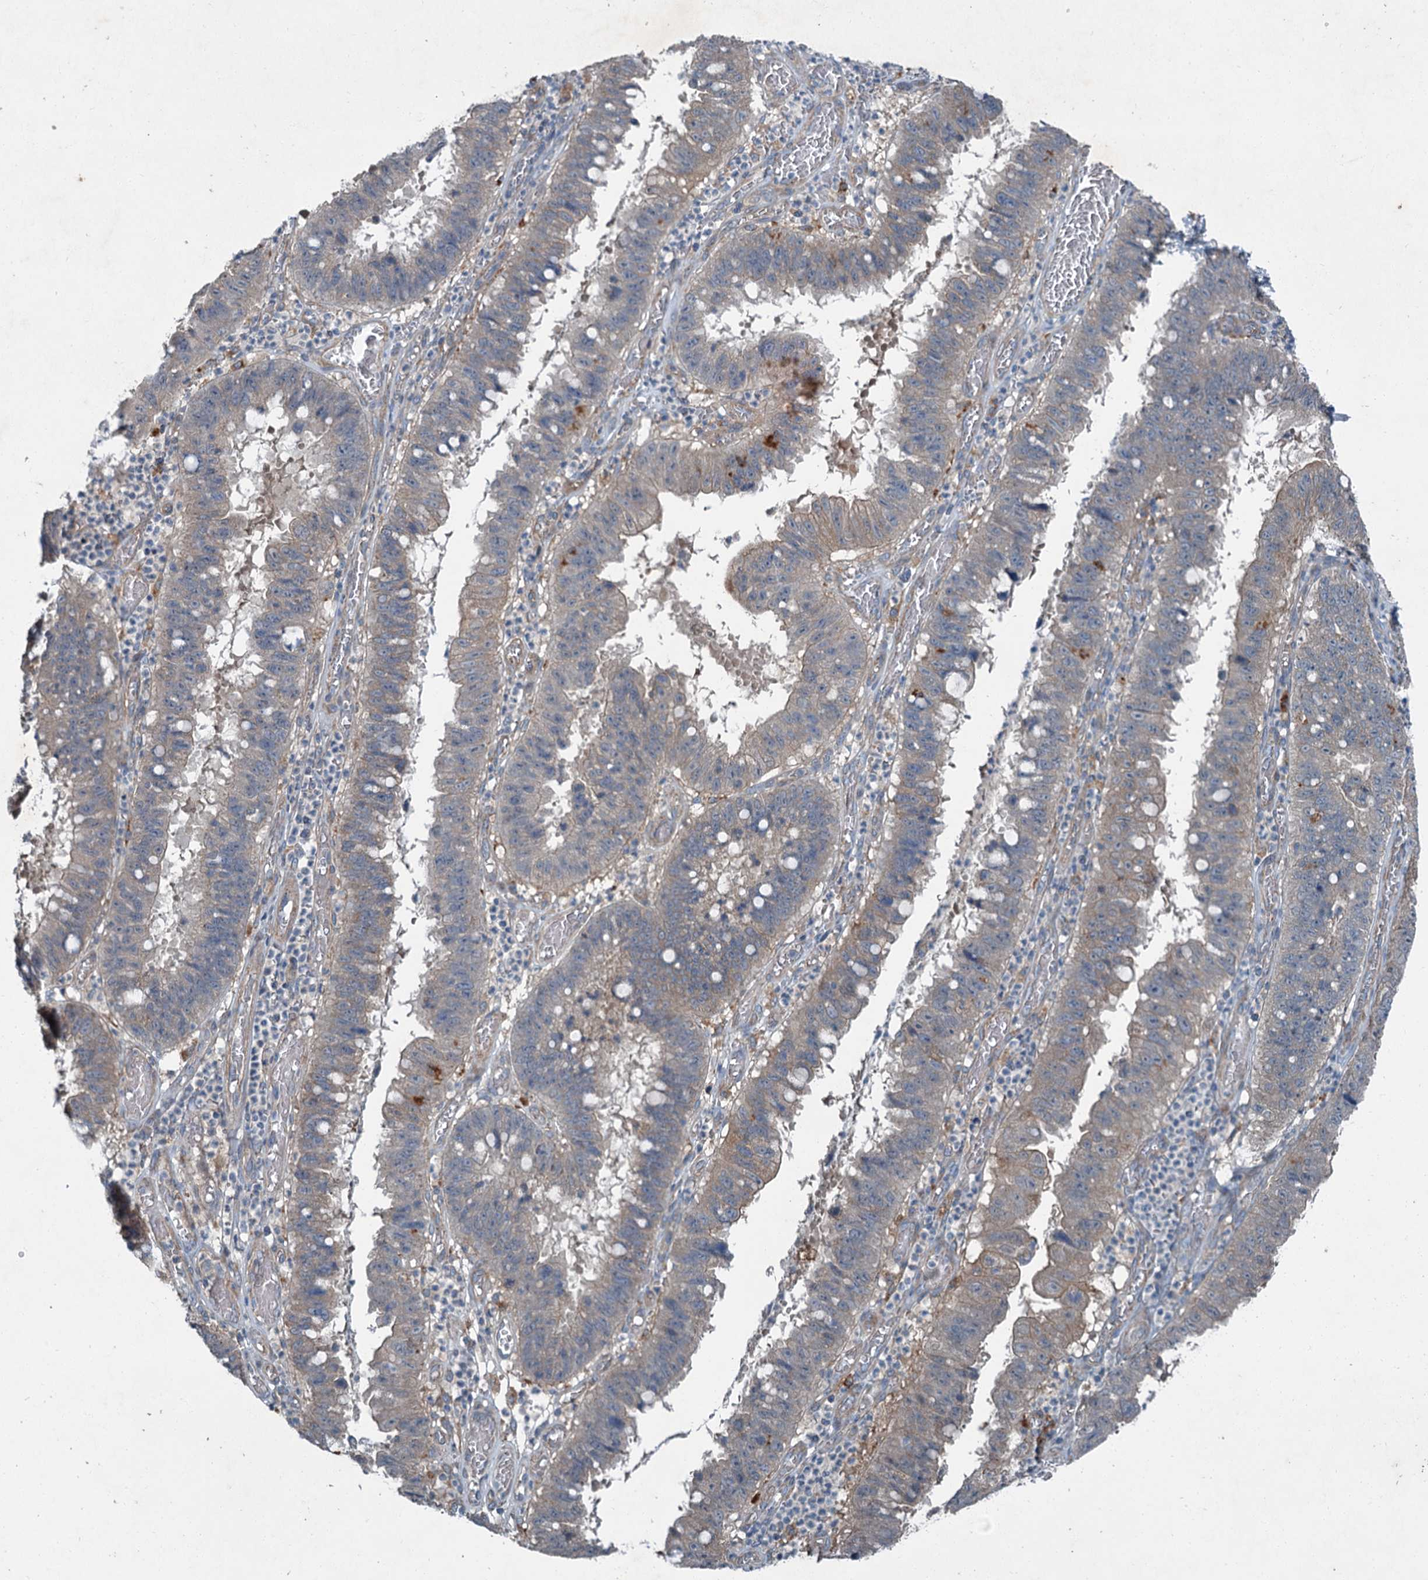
{"staining": {"intensity": "weak", "quantity": "25%-75%", "location": "cytoplasmic/membranous"}, "tissue": "stomach cancer", "cell_type": "Tumor cells", "image_type": "cancer", "snomed": [{"axis": "morphology", "description": "Adenocarcinoma, NOS"}, {"axis": "topography", "description": "Stomach"}], "caption": "DAB immunohistochemical staining of human stomach cancer (adenocarcinoma) shows weak cytoplasmic/membranous protein expression in approximately 25%-75% of tumor cells. (DAB (3,3'-diaminobenzidine) = brown stain, brightfield microscopy at high magnification).", "gene": "AXL", "patient": {"sex": "male", "age": 59}}